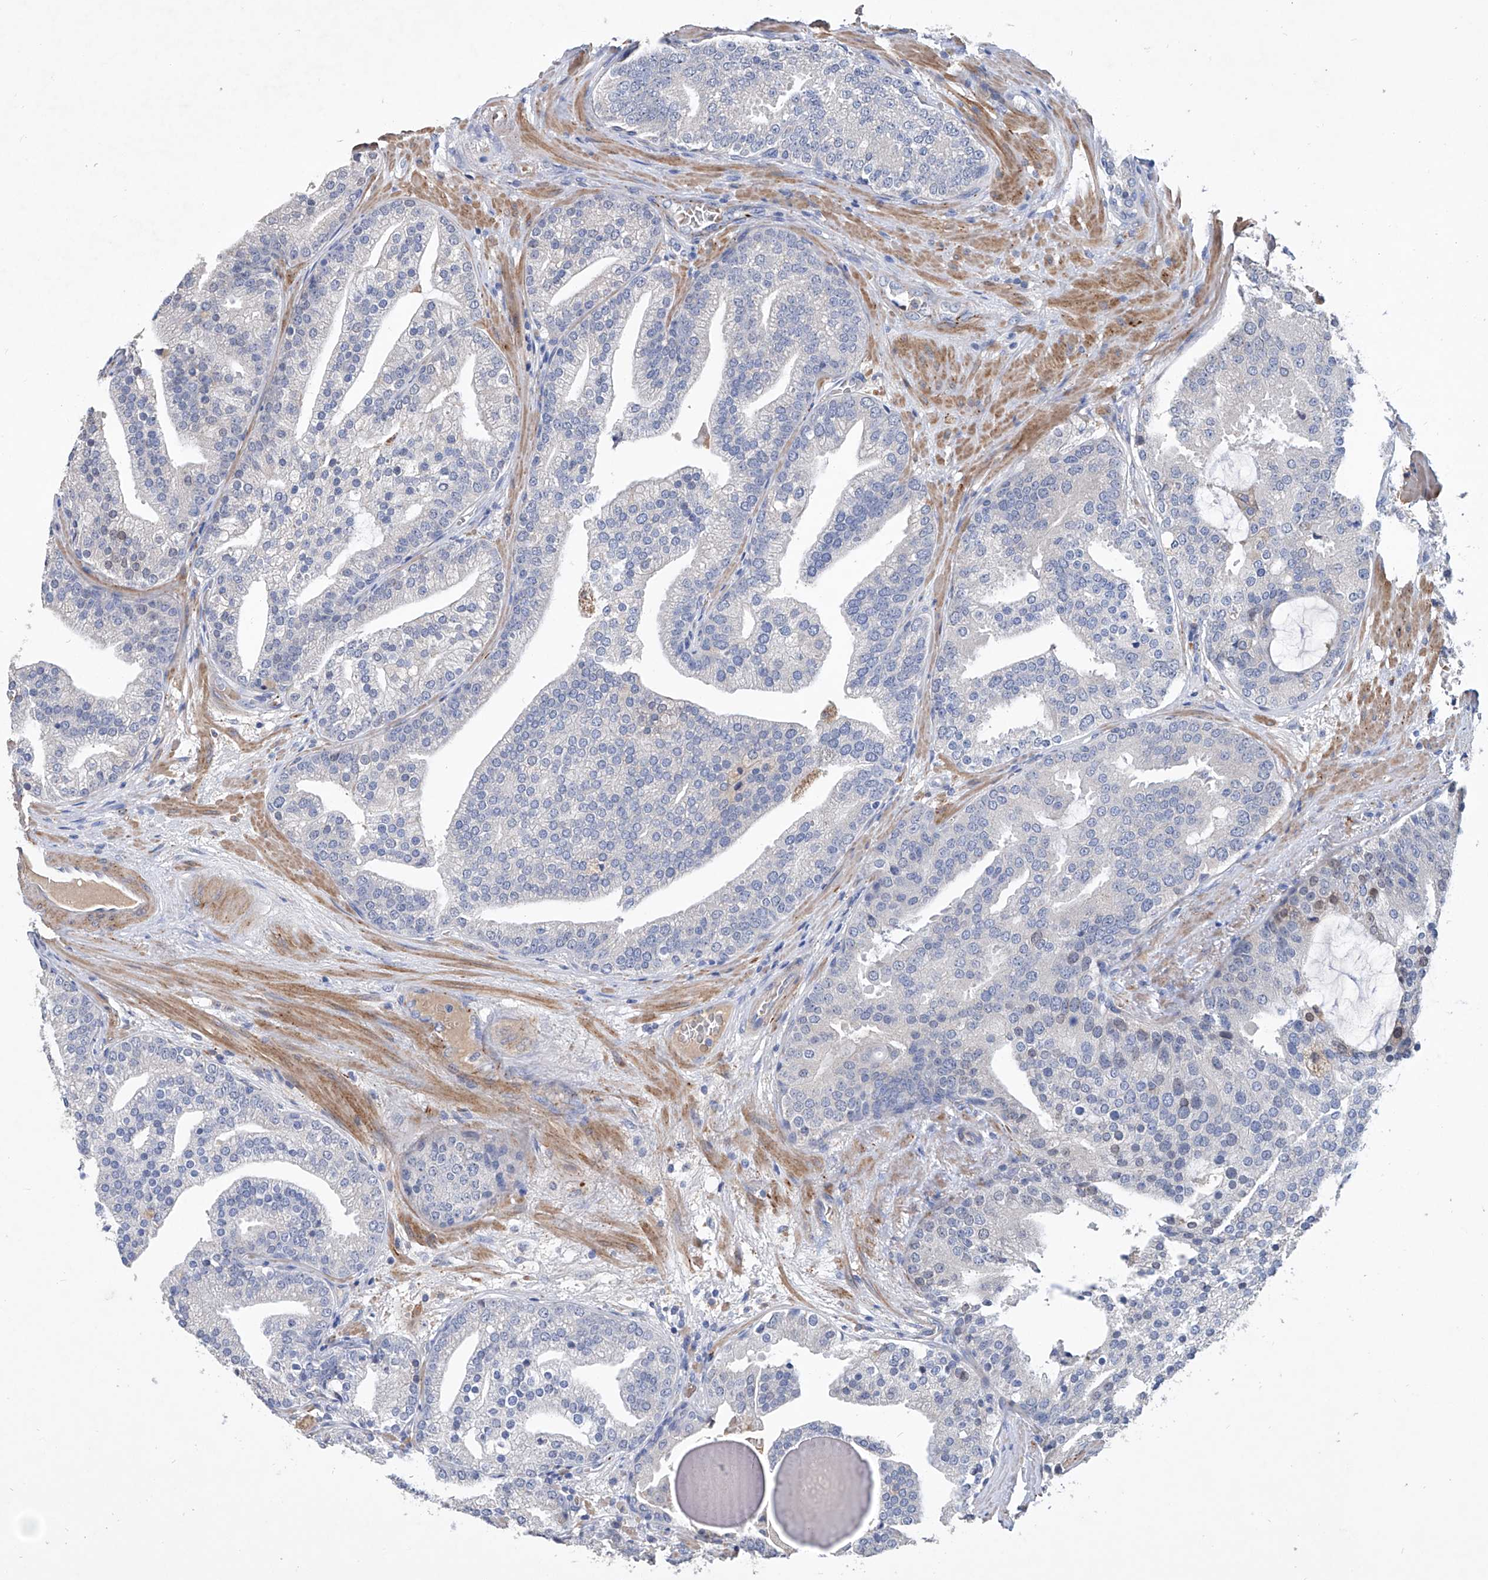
{"staining": {"intensity": "negative", "quantity": "none", "location": "none"}, "tissue": "prostate cancer", "cell_type": "Tumor cells", "image_type": "cancer", "snomed": [{"axis": "morphology", "description": "Adenocarcinoma, Low grade"}, {"axis": "topography", "description": "Prostate"}], "caption": "DAB (3,3'-diaminobenzidine) immunohistochemical staining of human adenocarcinoma (low-grade) (prostate) displays no significant expression in tumor cells.", "gene": "GPT", "patient": {"sex": "male", "age": 67}}